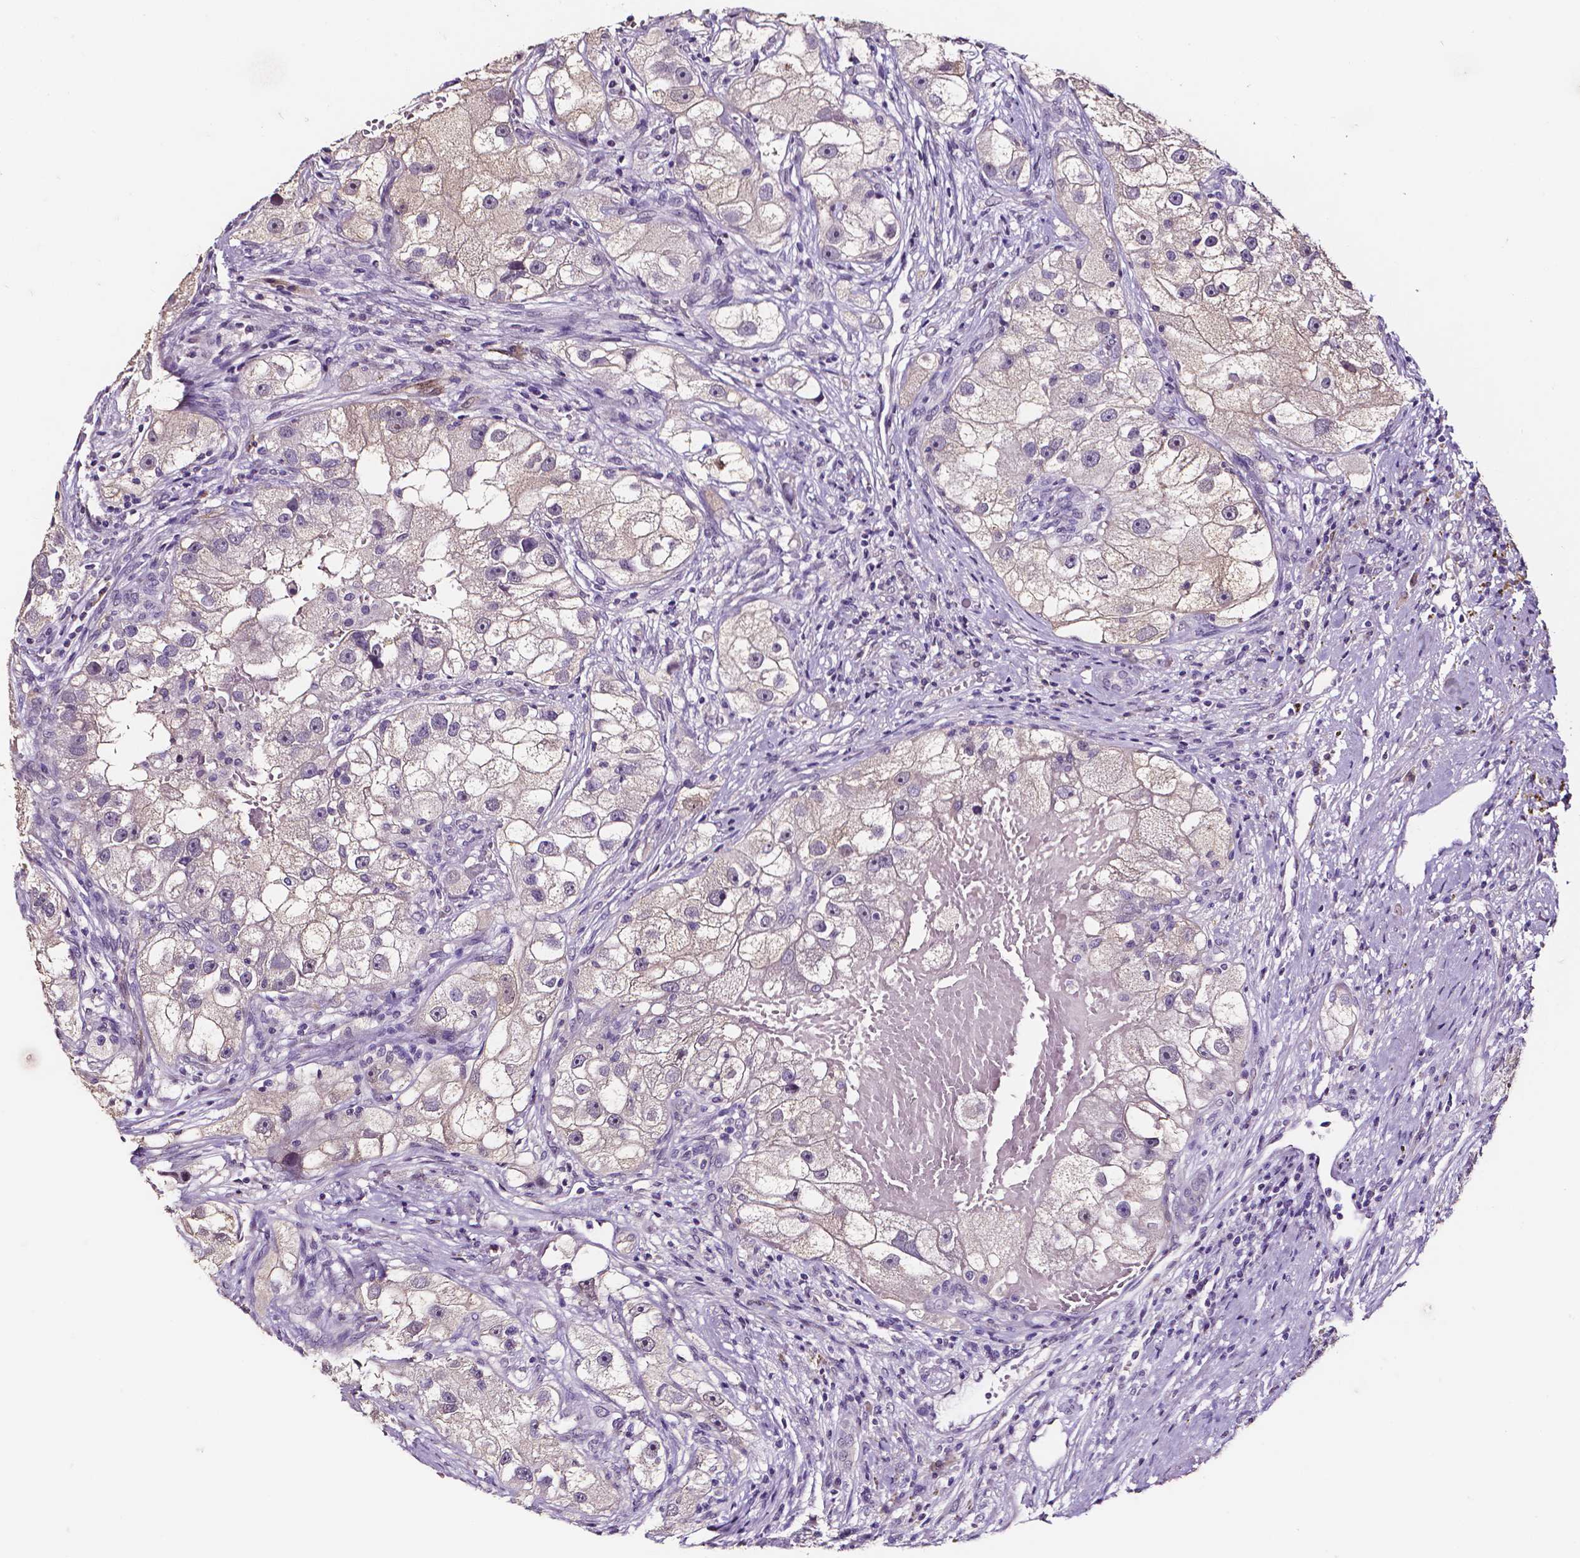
{"staining": {"intensity": "negative", "quantity": "none", "location": "none"}, "tissue": "renal cancer", "cell_type": "Tumor cells", "image_type": "cancer", "snomed": [{"axis": "morphology", "description": "Adenocarcinoma, NOS"}, {"axis": "topography", "description": "Kidney"}], "caption": "The photomicrograph reveals no staining of tumor cells in renal adenocarcinoma.", "gene": "PSAT1", "patient": {"sex": "male", "age": 63}}